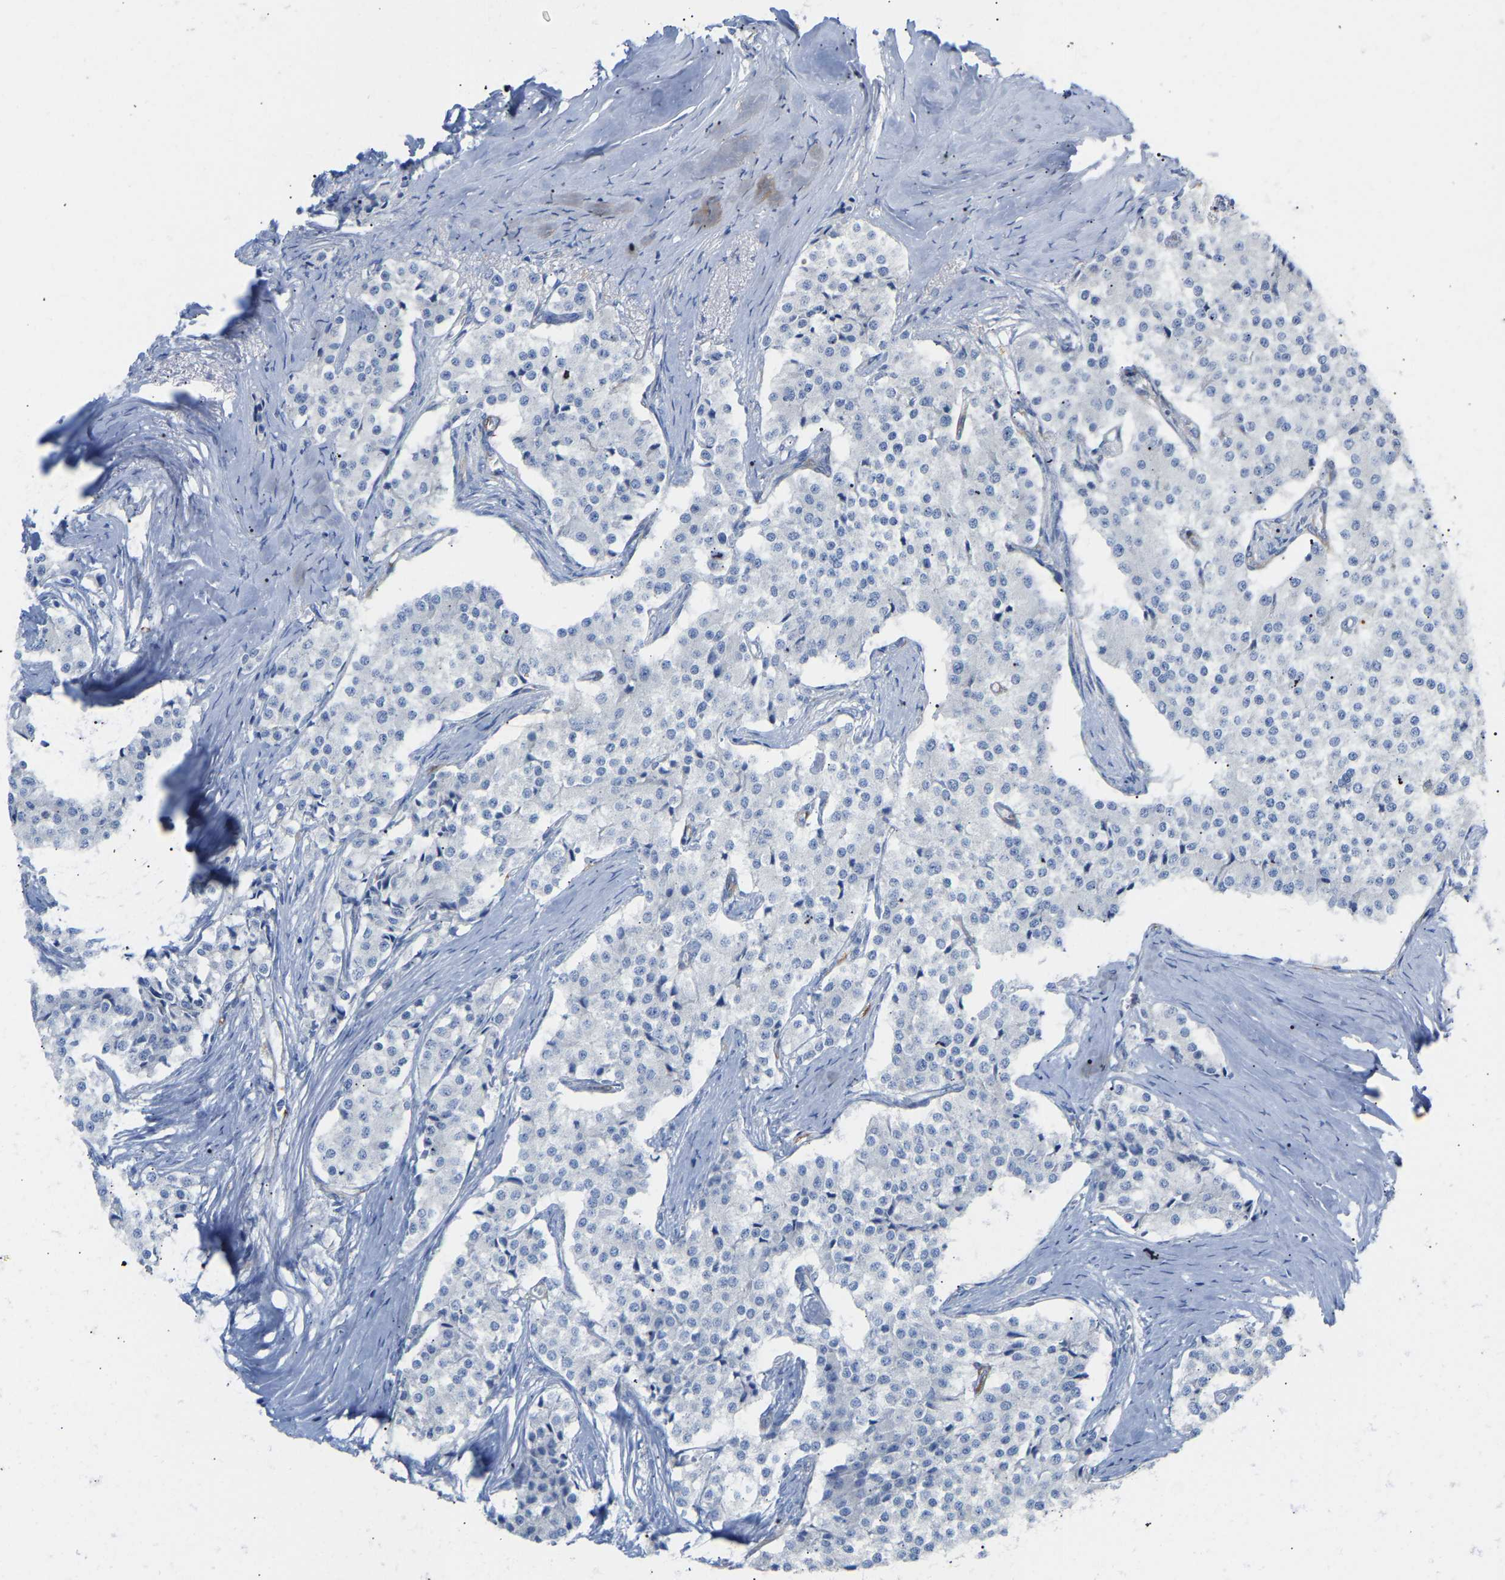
{"staining": {"intensity": "negative", "quantity": "none", "location": "none"}, "tissue": "carcinoid", "cell_type": "Tumor cells", "image_type": "cancer", "snomed": [{"axis": "morphology", "description": "Carcinoid, malignant, NOS"}, {"axis": "topography", "description": "Colon"}], "caption": "A histopathology image of human carcinoid is negative for staining in tumor cells.", "gene": "AMPH", "patient": {"sex": "female", "age": 52}}